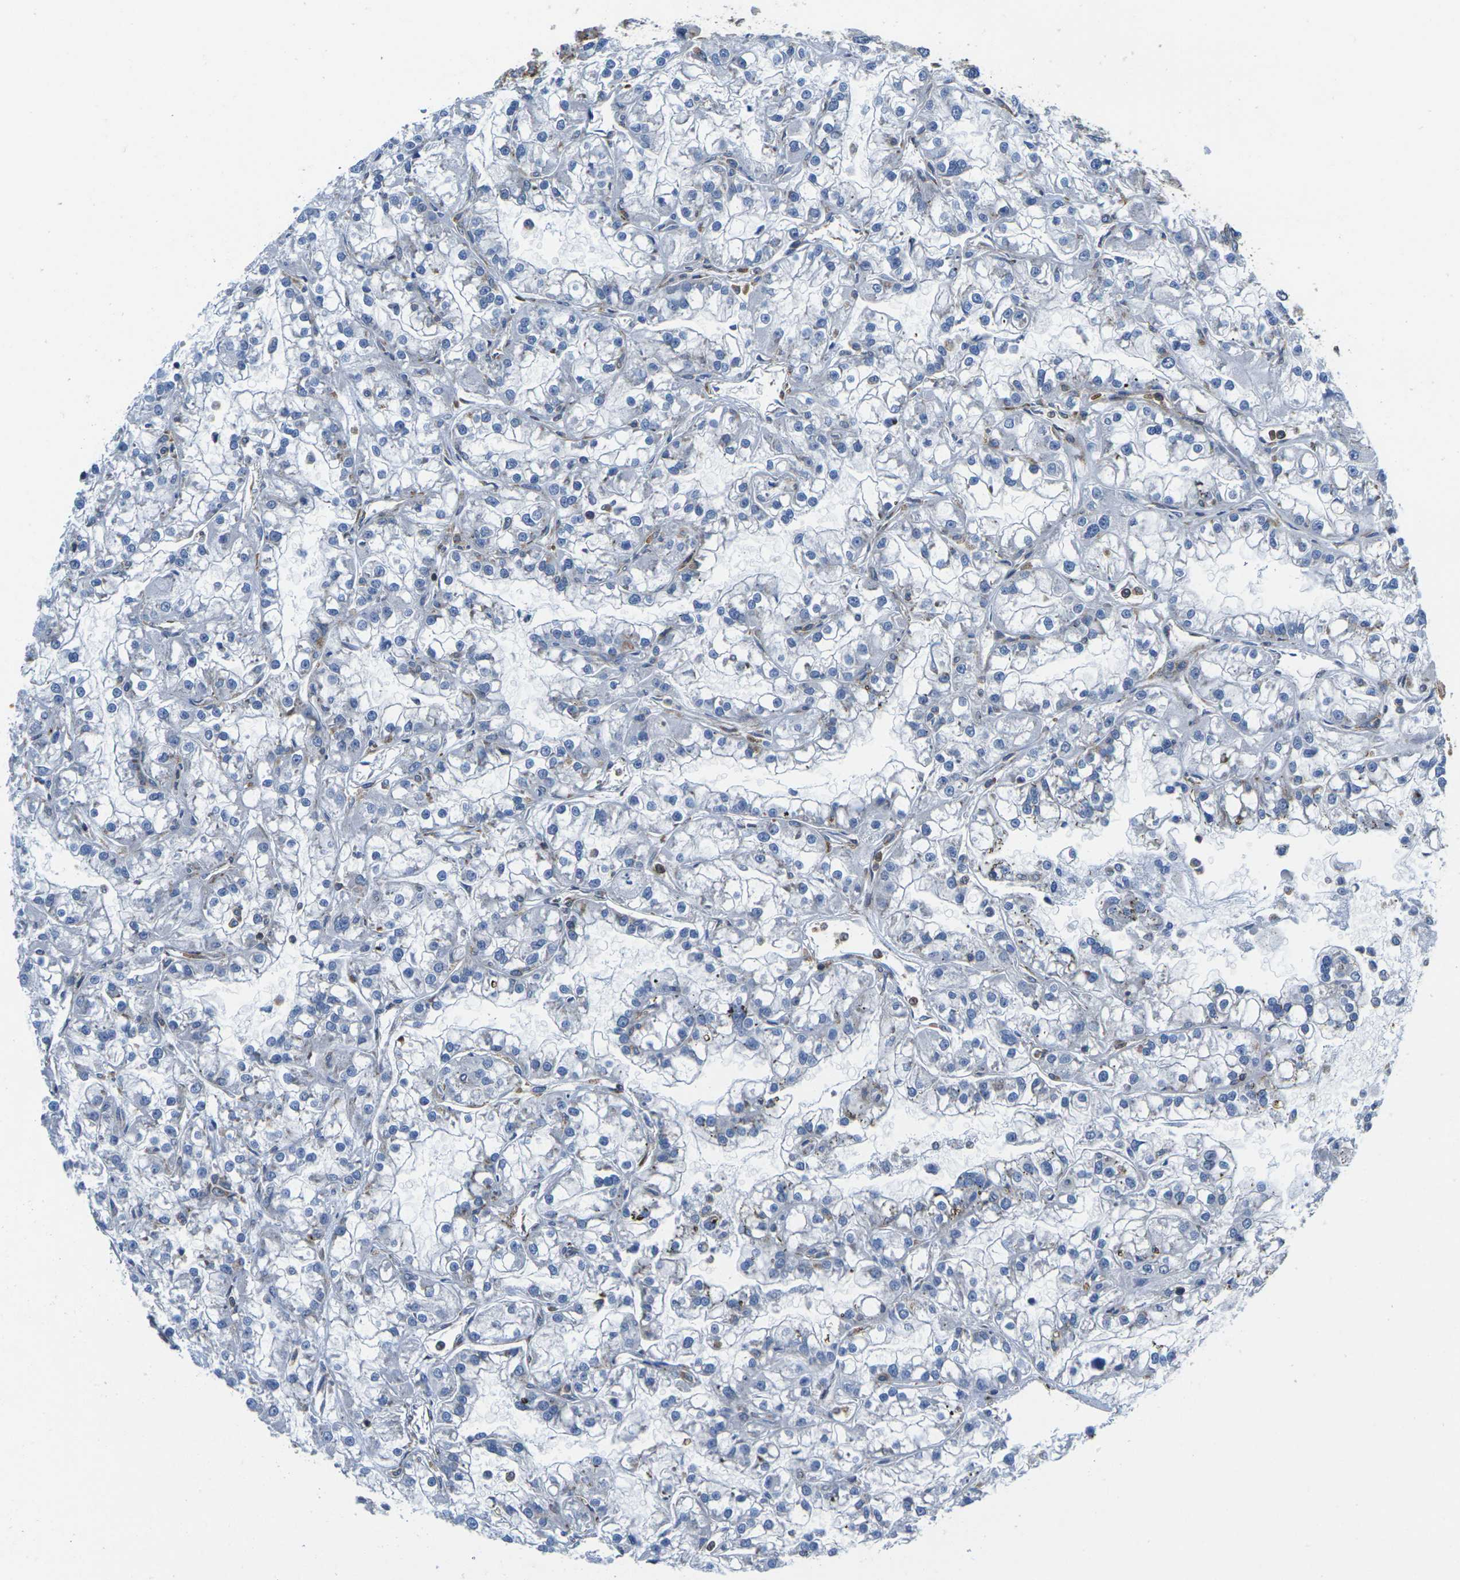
{"staining": {"intensity": "negative", "quantity": "none", "location": "none"}, "tissue": "renal cancer", "cell_type": "Tumor cells", "image_type": "cancer", "snomed": [{"axis": "morphology", "description": "Adenocarcinoma, NOS"}, {"axis": "topography", "description": "Kidney"}], "caption": "Immunohistochemistry of human renal adenocarcinoma exhibits no positivity in tumor cells.", "gene": "IQGAP1", "patient": {"sex": "female", "age": 52}}